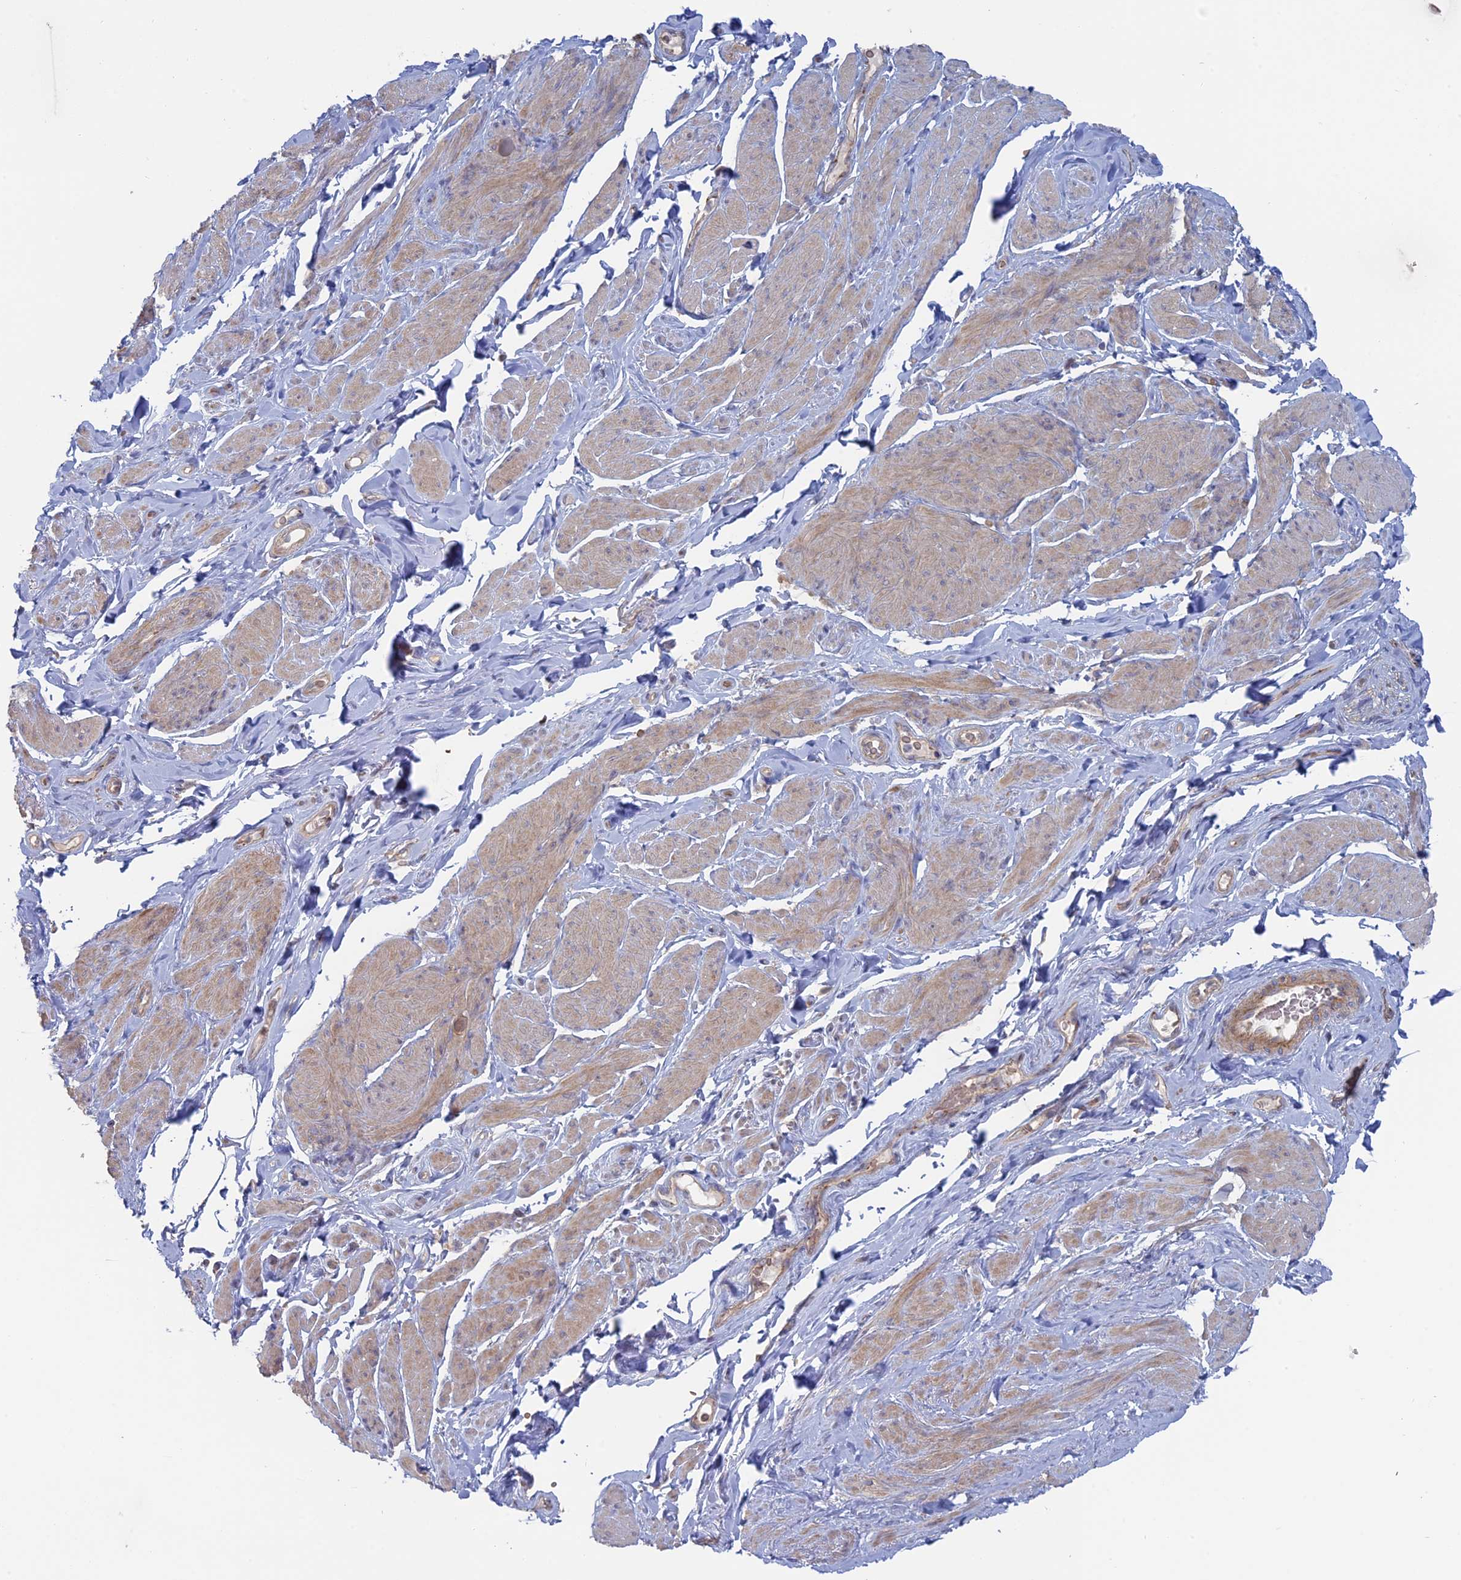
{"staining": {"intensity": "moderate", "quantity": "25%-75%", "location": "cytoplasmic/membranous"}, "tissue": "smooth muscle", "cell_type": "Smooth muscle cells", "image_type": "normal", "snomed": [{"axis": "morphology", "description": "Normal tissue, NOS"}, {"axis": "topography", "description": "Smooth muscle"}, {"axis": "topography", "description": "Peripheral nerve tissue"}], "caption": "This is a photomicrograph of immunohistochemistry (IHC) staining of normal smooth muscle, which shows moderate expression in the cytoplasmic/membranous of smooth muscle cells.", "gene": "TBC1D30", "patient": {"sex": "male", "age": 69}}